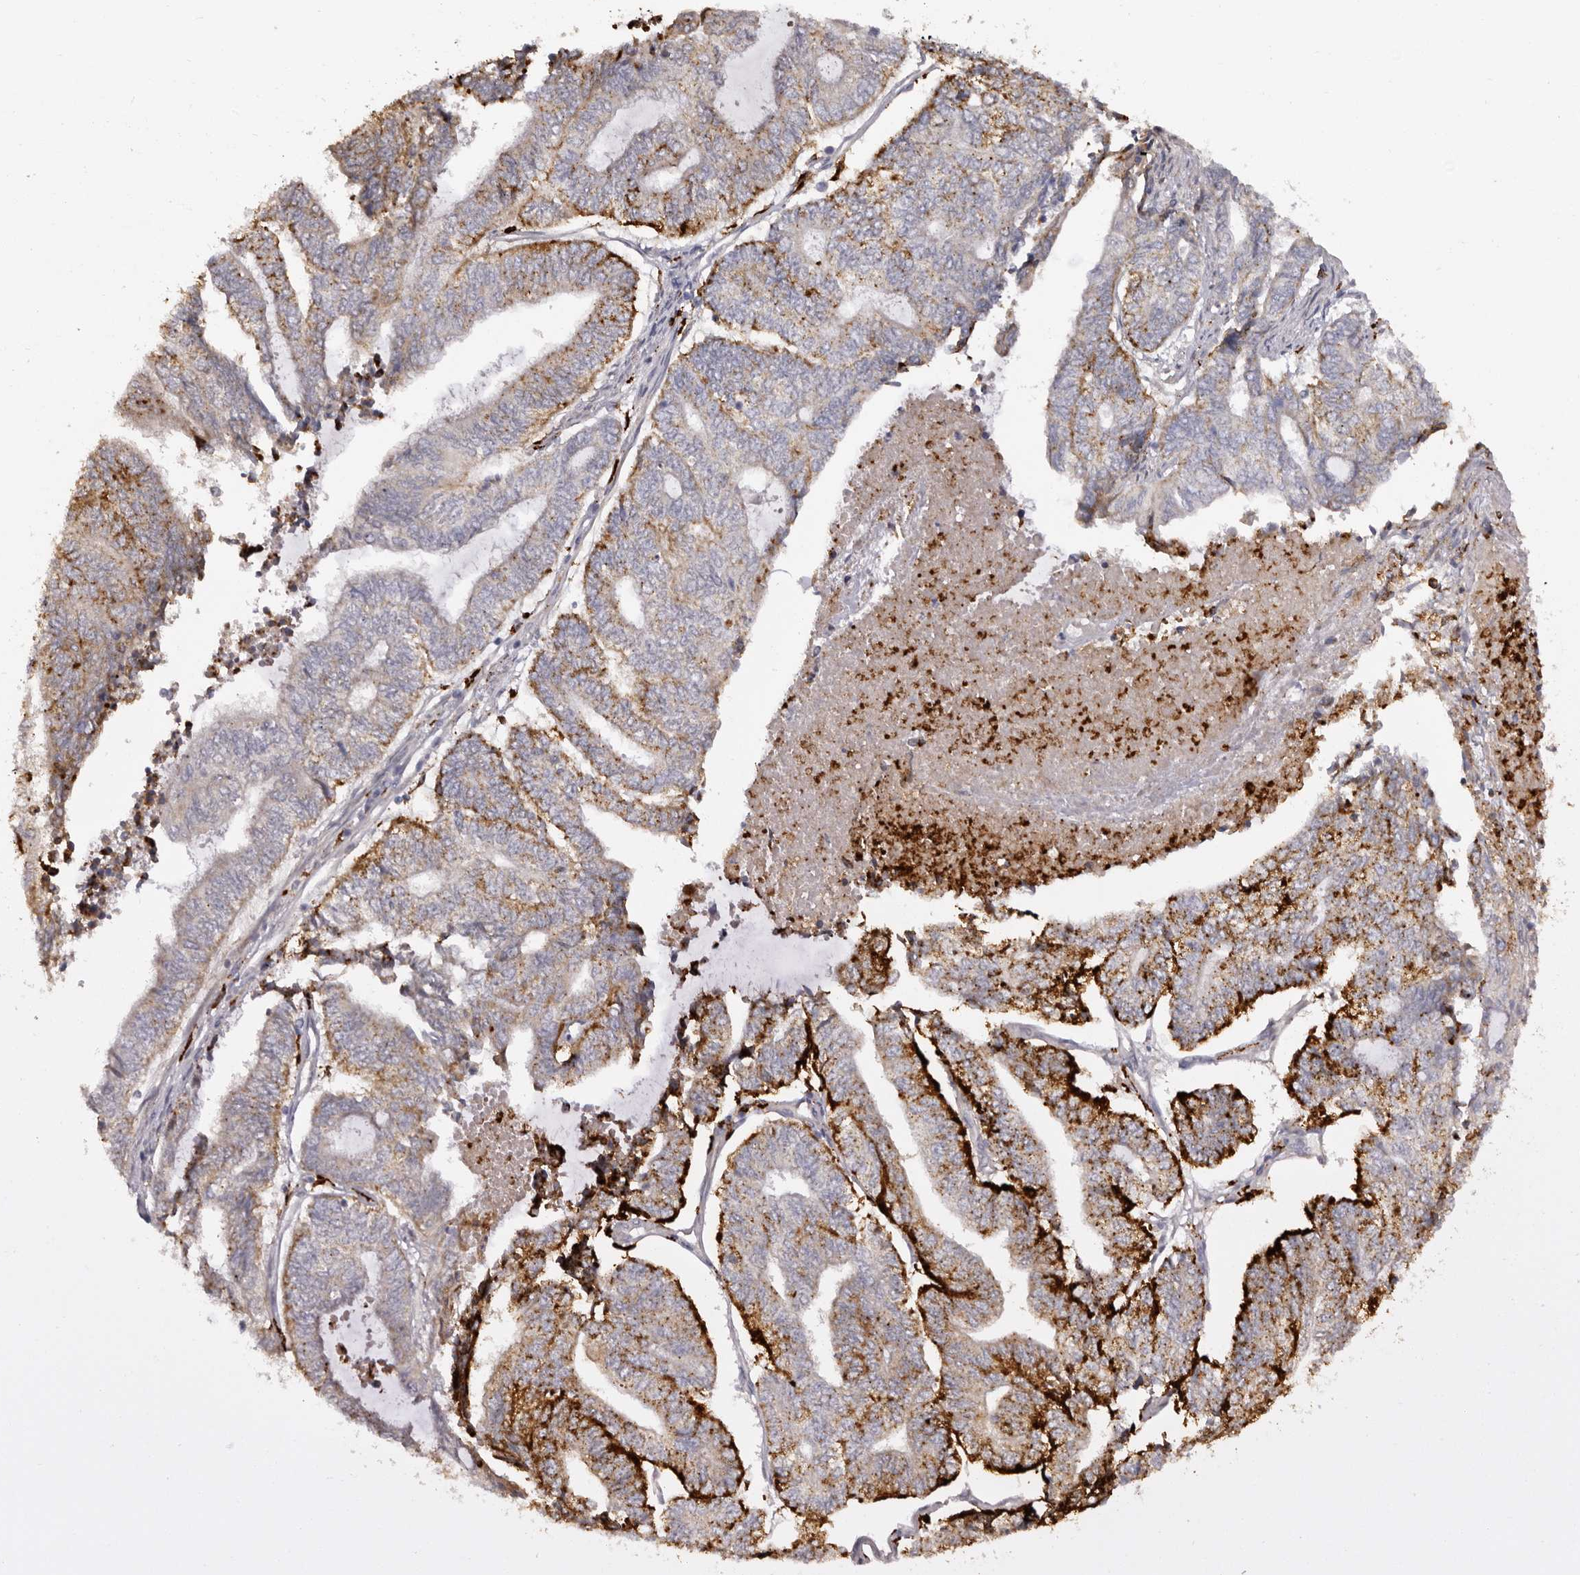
{"staining": {"intensity": "strong", "quantity": "25%-75%", "location": "cytoplasmic/membranous"}, "tissue": "endometrial cancer", "cell_type": "Tumor cells", "image_type": "cancer", "snomed": [{"axis": "morphology", "description": "Adenocarcinoma, NOS"}, {"axis": "topography", "description": "Uterus"}, {"axis": "topography", "description": "Endometrium"}], "caption": "A high-resolution image shows IHC staining of endometrial adenocarcinoma, which demonstrates strong cytoplasmic/membranous positivity in about 25%-75% of tumor cells.", "gene": "MECR", "patient": {"sex": "female", "age": 70}}